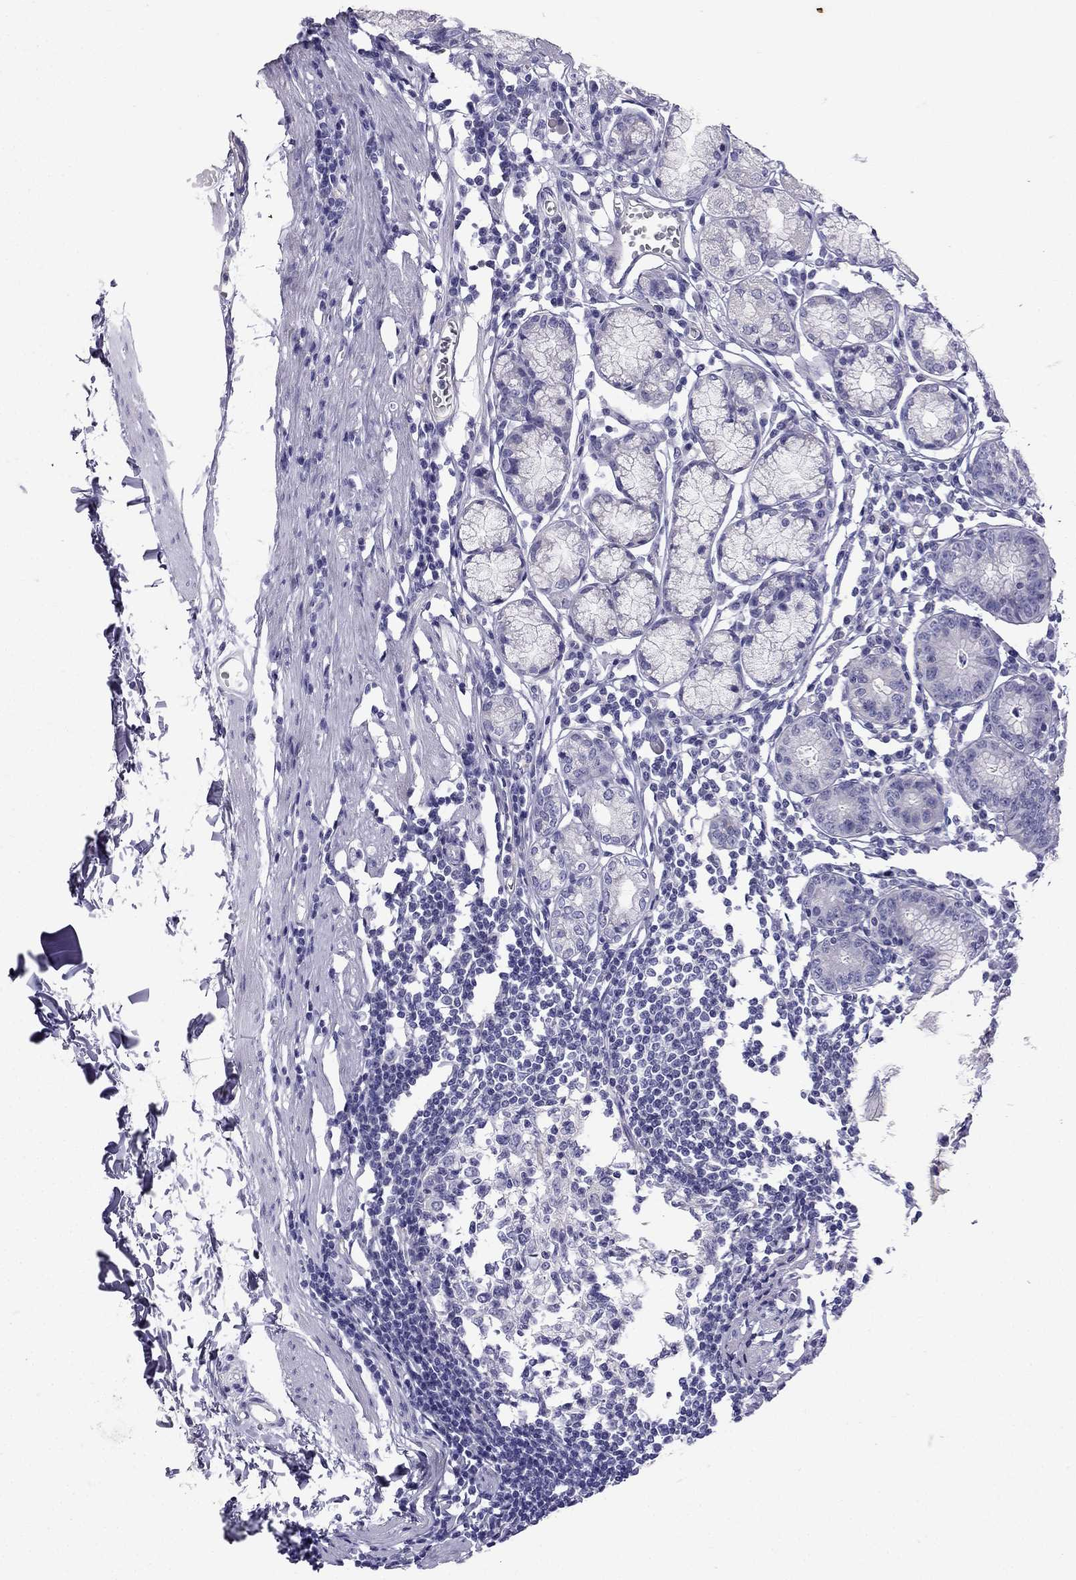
{"staining": {"intensity": "negative", "quantity": "none", "location": "none"}, "tissue": "stomach", "cell_type": "Glandular cells", "image_type": "normal", "snomed": [{"axis": "morphology", "description": "Normal tissue, NOS"}, {"axis": "topography", "description": "Stomach"}], "caption": "DAB immunohistochemical staining of unremarkable human stomach demonstrates no significant expression in glandular cells.", "gene": "GJA8", "patient": {"sex": "male", "age": 55}}